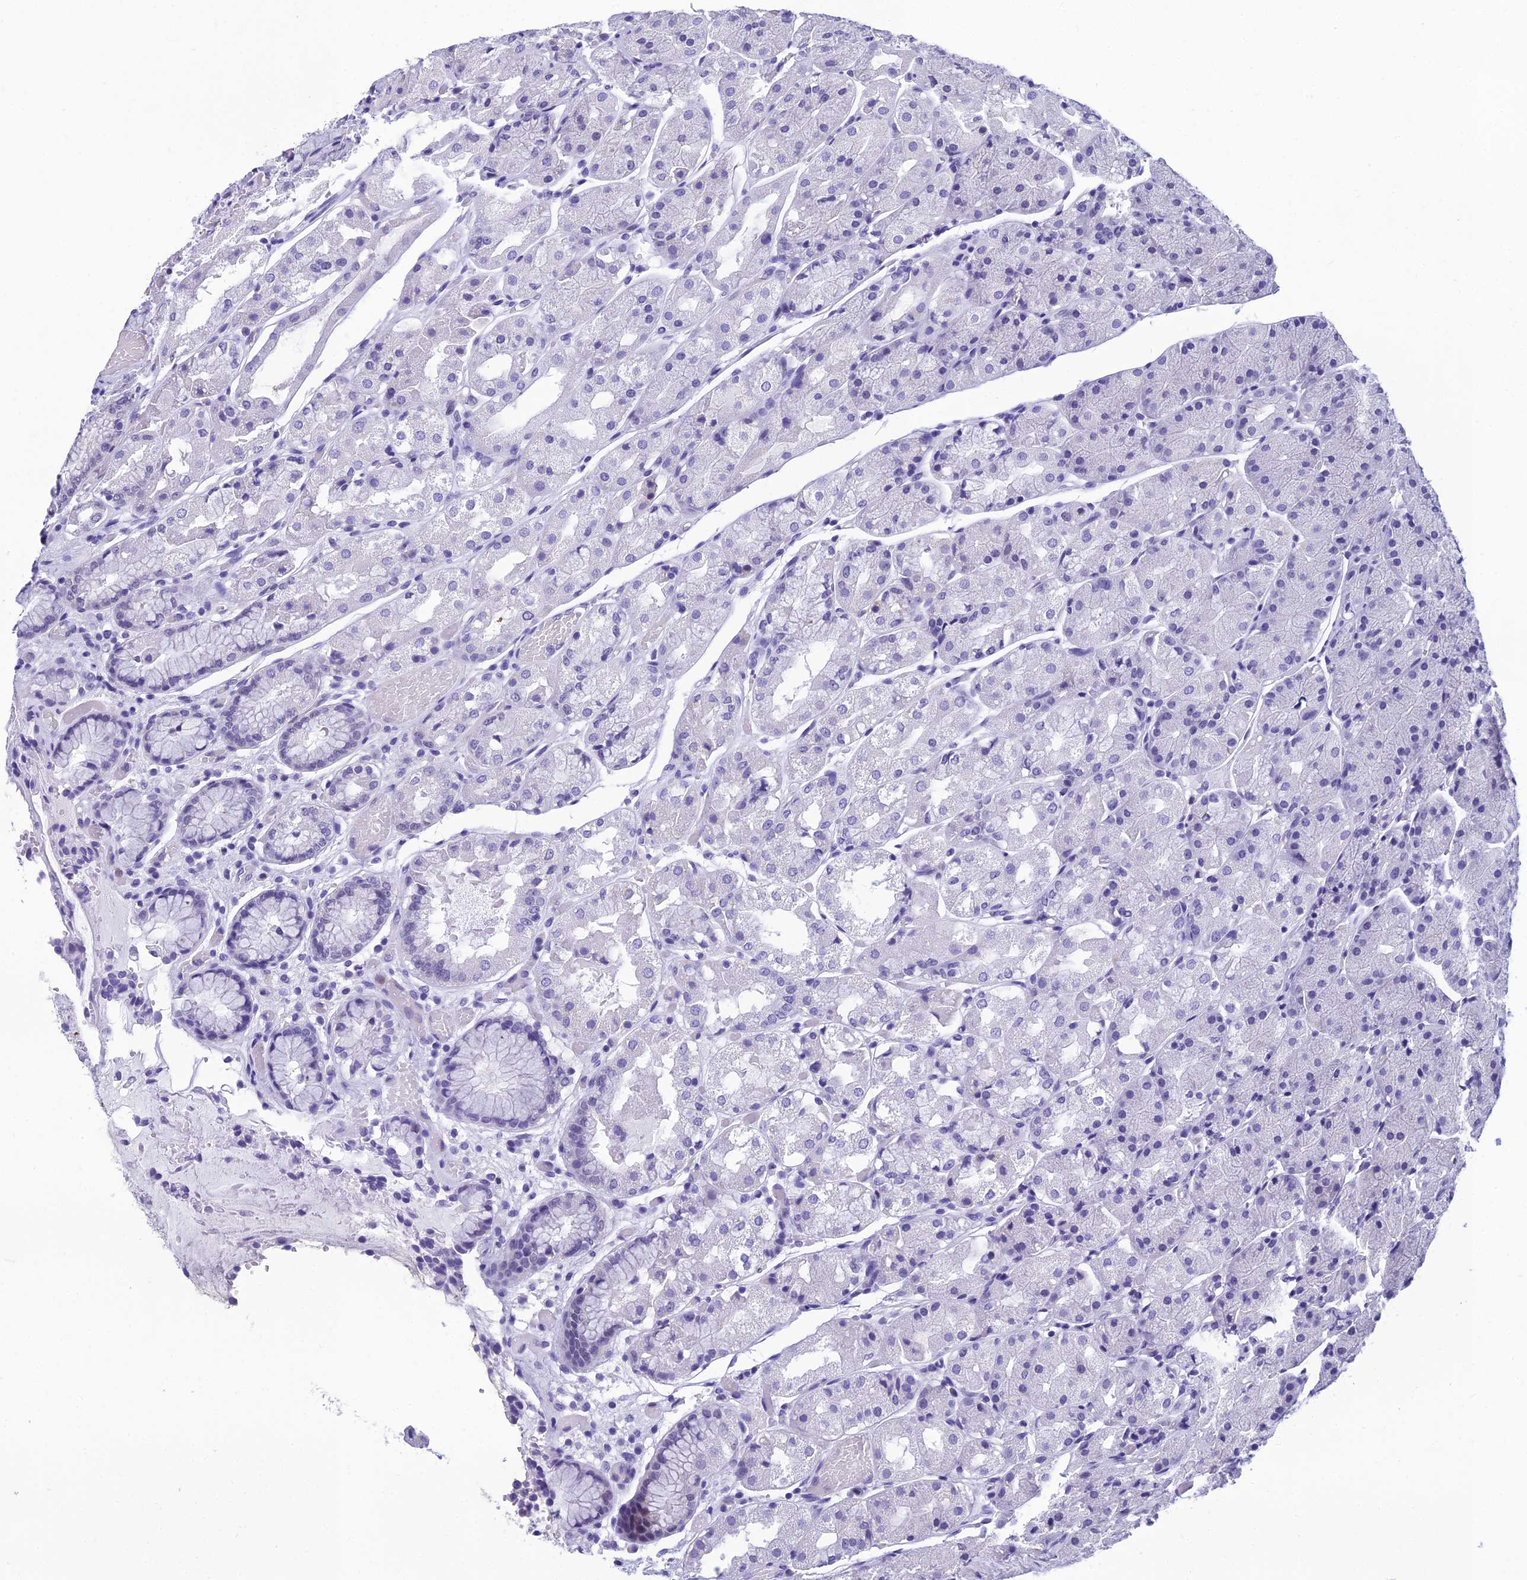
{"staining": {"intensity": "negative", "quantity": "none", "location": "none"}, "tissue": "stomach", "cell_type": "Glandular cells", "image_type": "normal", "snomed": [{"axis": "morphology", "description": "Normal tissue, NOS"}, {"axis": "topography", "description": "Stomach, upper"}], "caption": "Immunohistochemistry (IHC) histopathology image of benign stomach stained for a protein (brown), which shows no staining in glandular cells.", "gene": "GRWD1", "patient": {"sex": "male", "age": 72}}